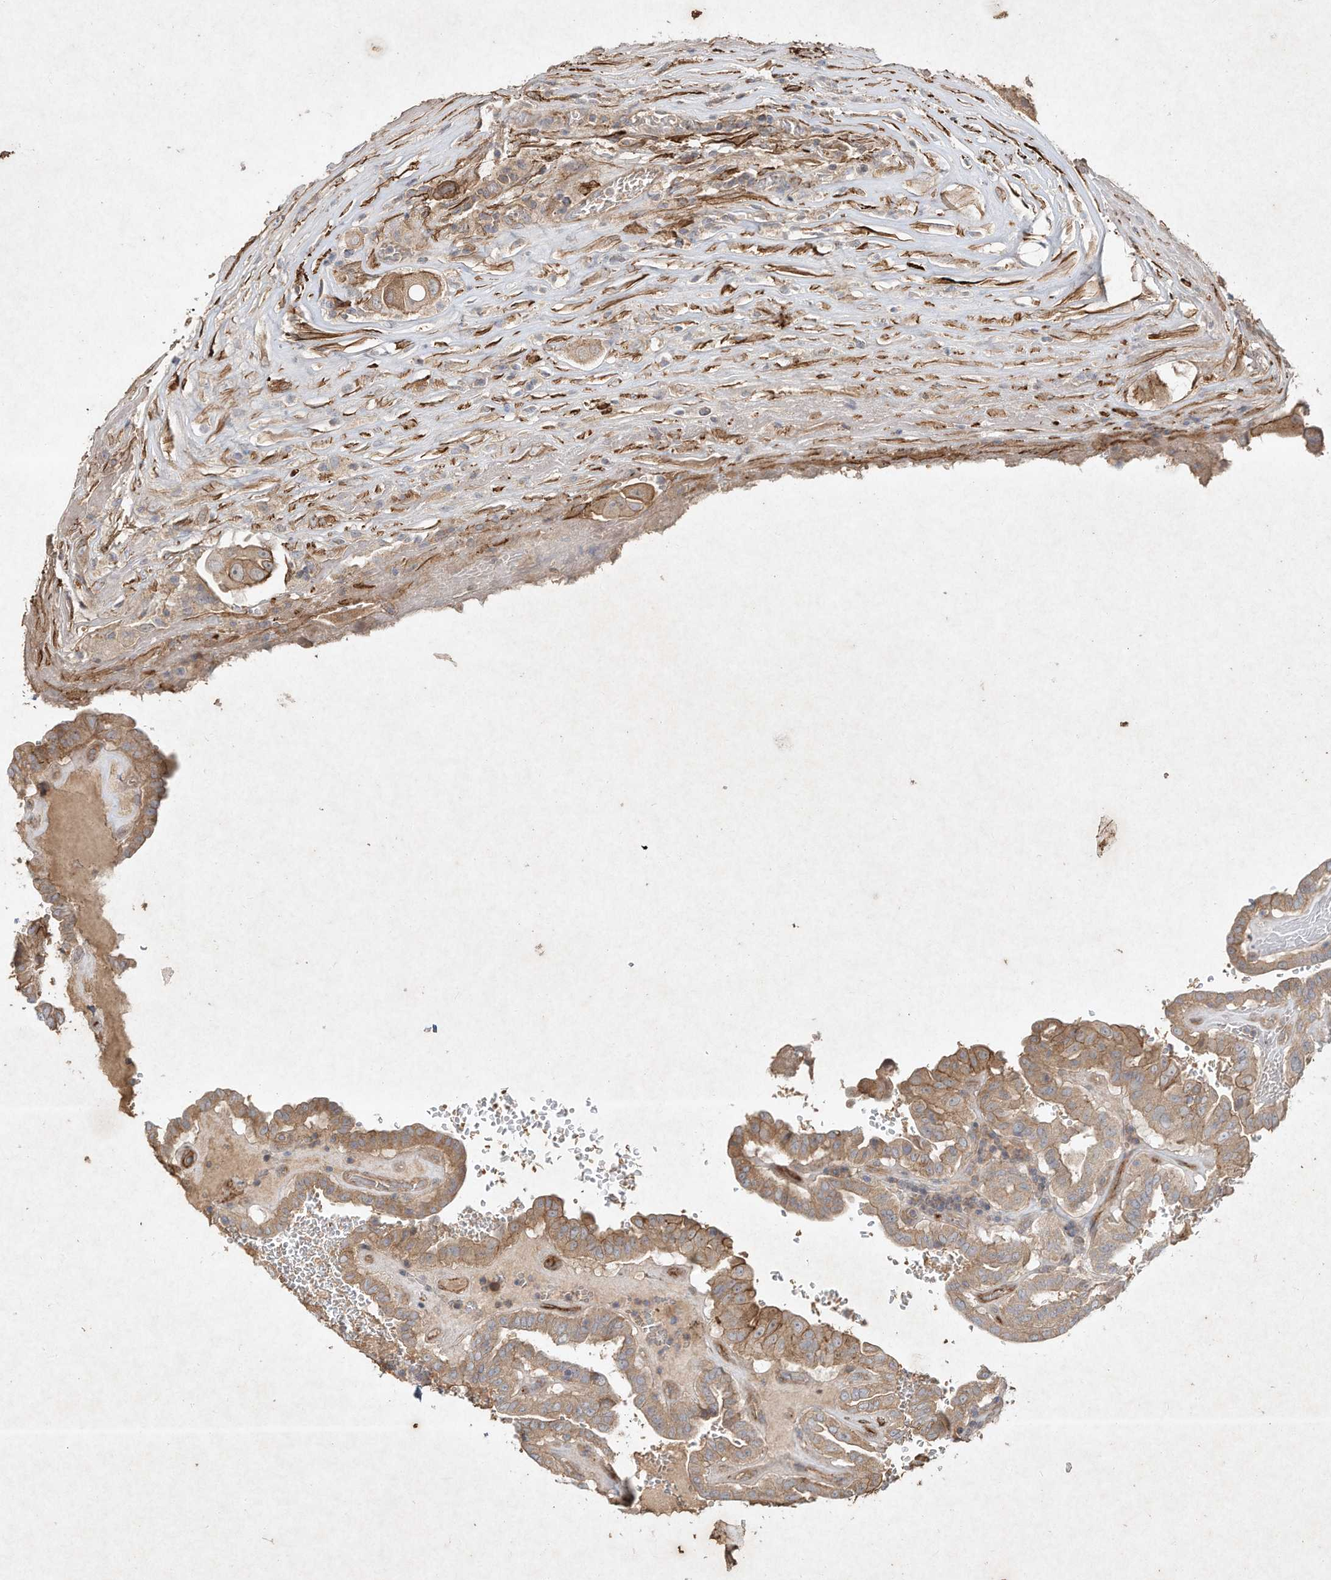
{"staining": {"intensity": "moderate", "quantity": ">75%", "location": "cytoplasmic/membranous"}, "tissue": "thyroid cancer", "cell_type": "Tumor cells", "image_type": "cancer", "snomed": [{"axis": "morphology", "description": "Papillary adenocarcinoma, NOS"}, {"axis": "topography", "description": "Thyroid gland"}], "caption": "An image of human thyroid cancer (papillary adenocarcinoma) stained for a protein demonstrates moderate cytoplasmic/membranous brown staining in tumor cells.", "gene": "HTR5A", "patient": {"sex": "male", "age": 77}}